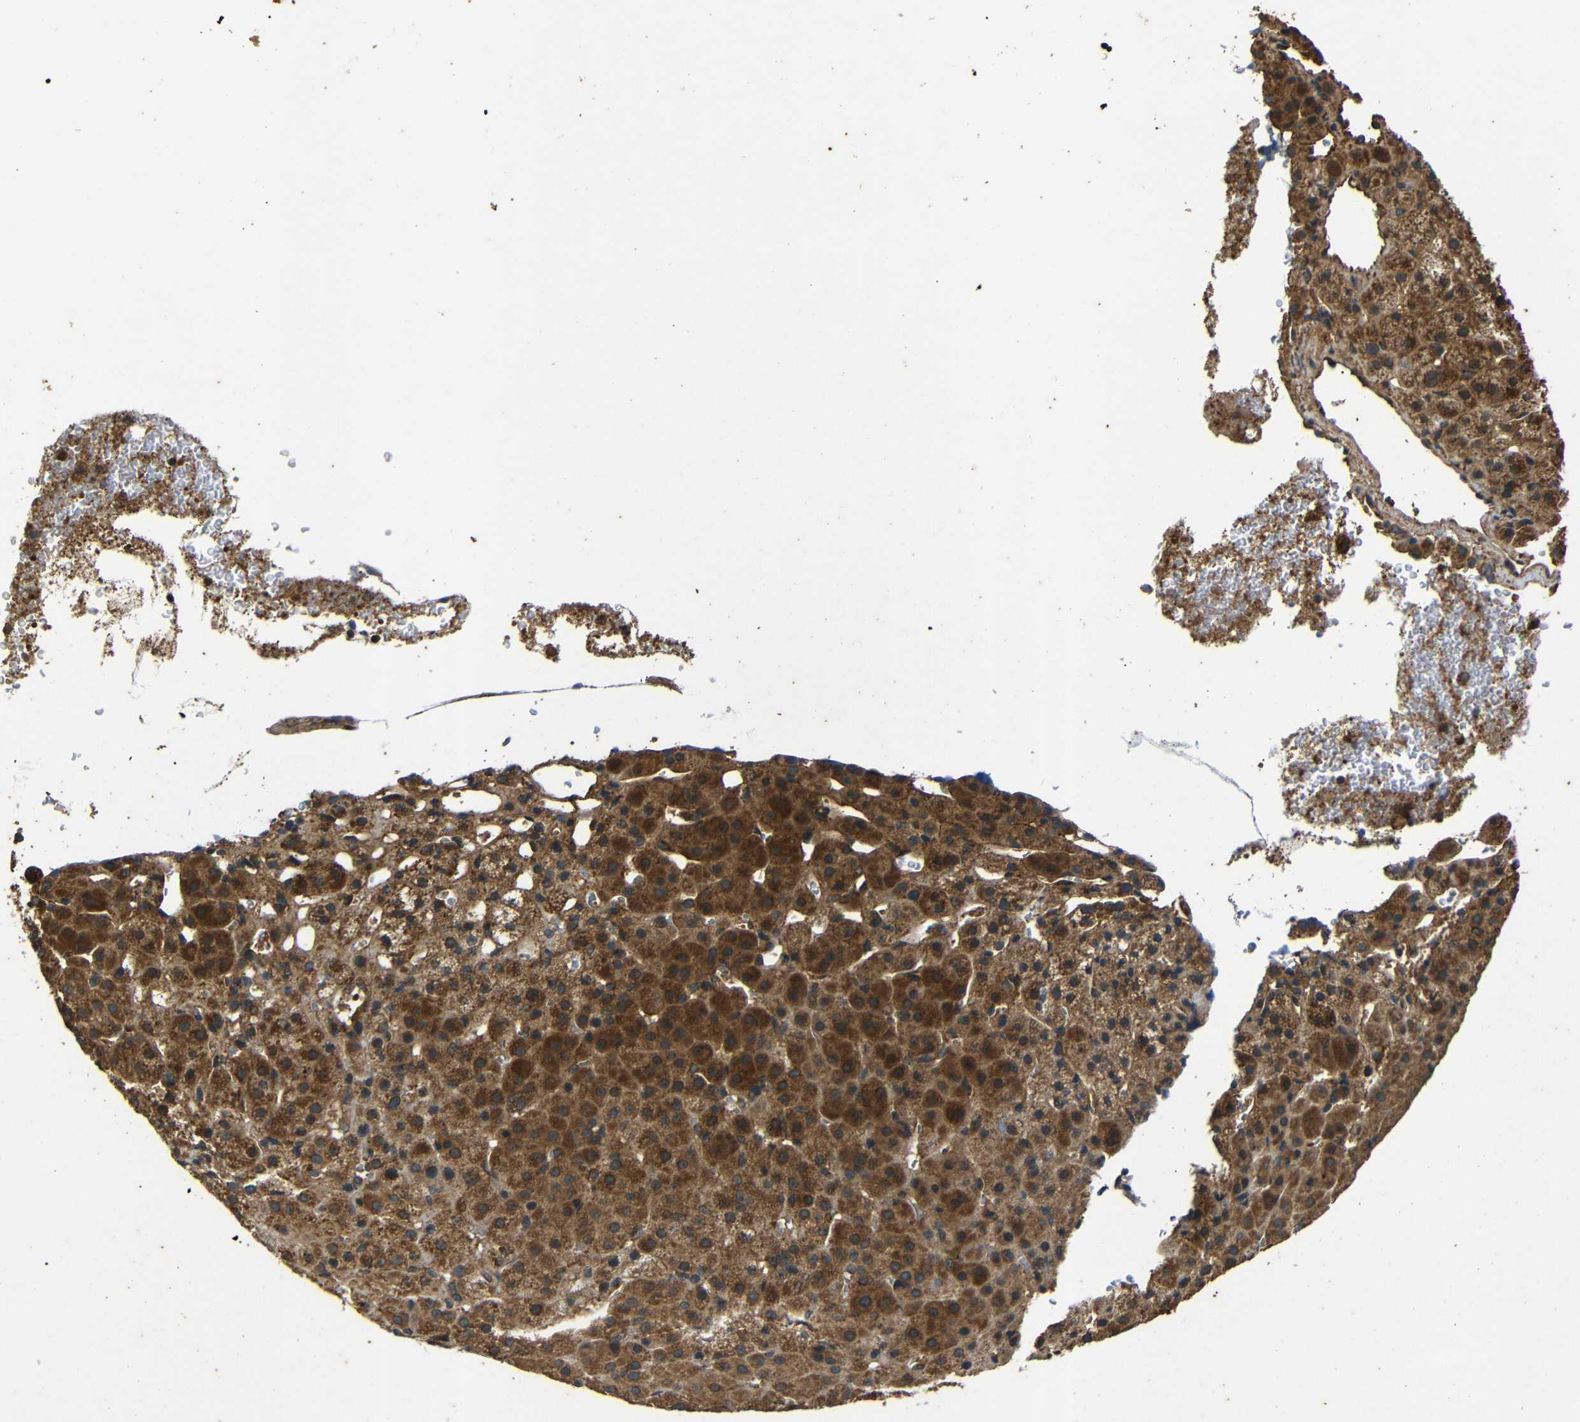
{"staining": {"intensity": "strong", "quantity": ">75%", "location": "cytoplasmic/membranous"}, "tissue": "adrenal gland", "cell_type": "Glandular cells", "image_type": "normal", "snomed": [{"axis": "morphology", "description": "Normal tissue, NOS"}, {"axis": "topography", "description": "Adrenal gland"}], "caption": "IHC of unremarkable adrenal gland reveals high levels of strong cytoplasmic/membranous positivity in approximately >75% of glandular cells.", "gene": "TRPC1", "patient": {"sex": "female", "age": 57}}